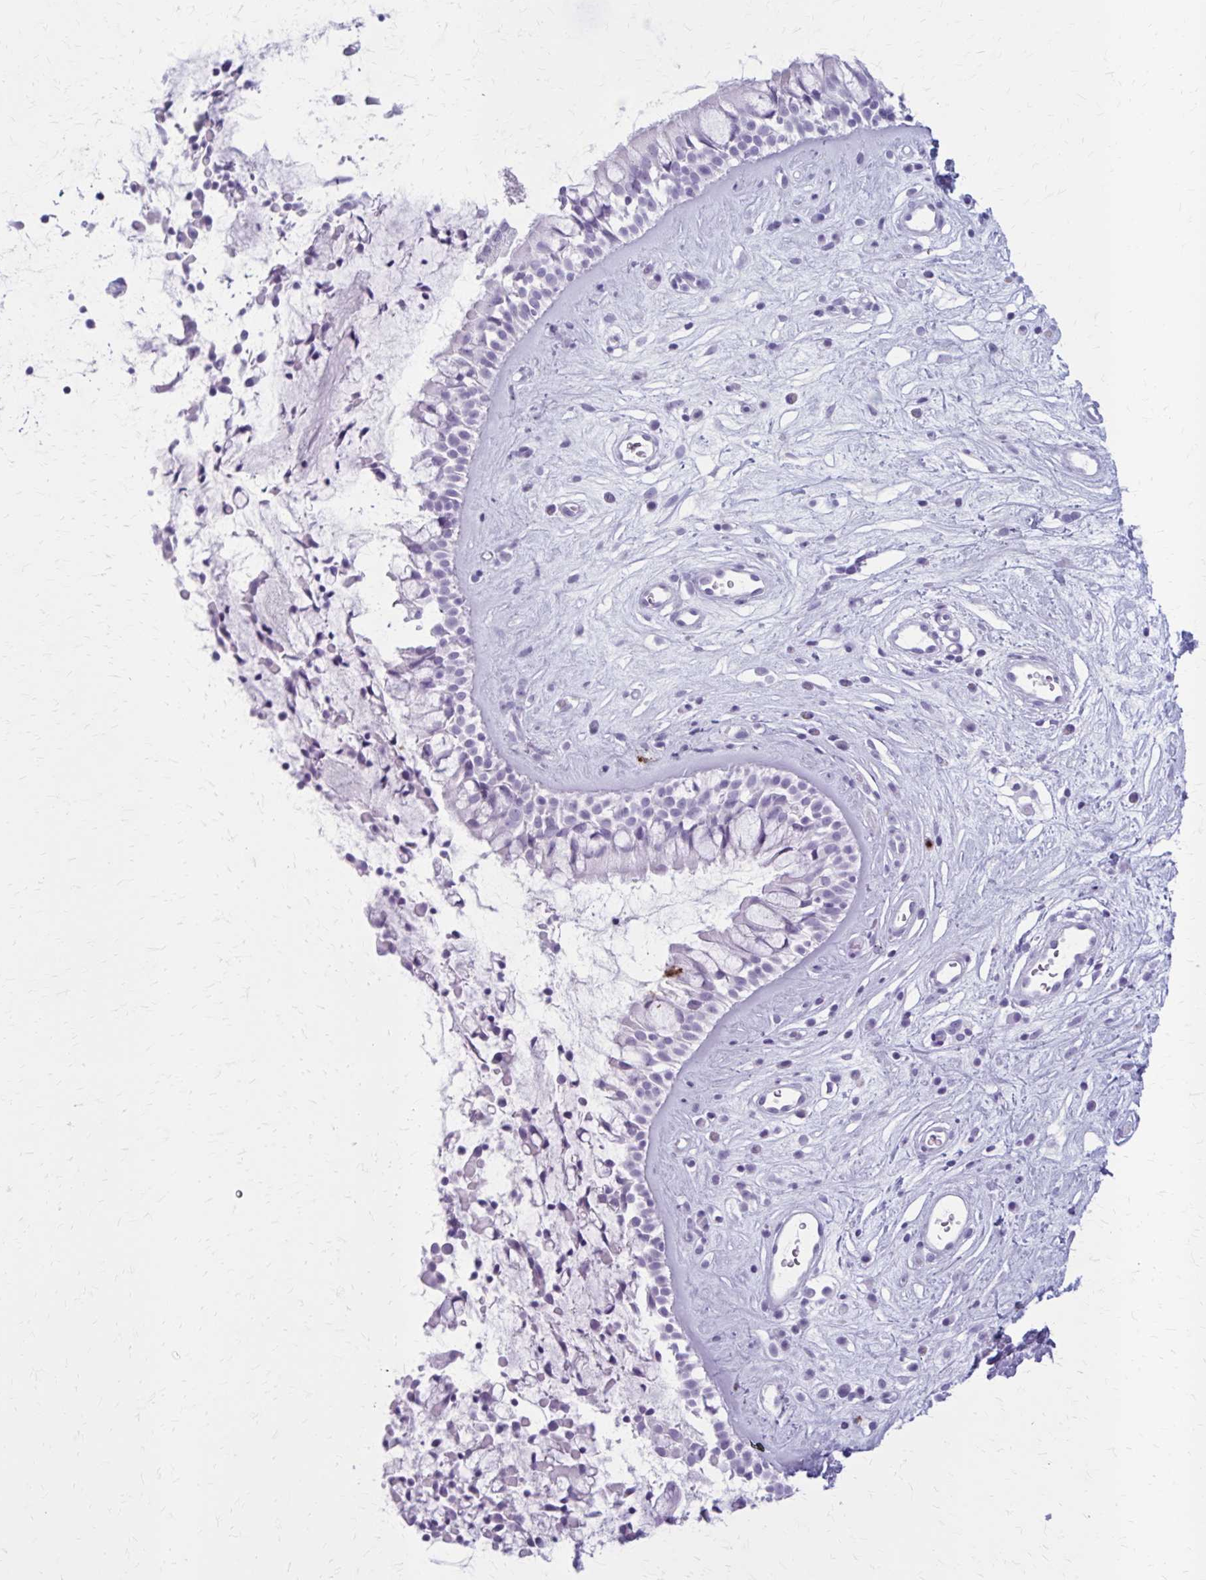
{"staining": {"intensity": "negative", "quantity": "none", "location": "none"}, "tissue": "nasopharynx", "cell_type": "Respiratory epithelial cells", "image_type": "normal", "snomed": [{"axis": "morphology", "description": "Normal tissue, NOS"}, {"axis": "topography", "description": "Nasopharynx"}], "caption": "This image is of normal nasopharynx stained with immunohistochemistry to label a protein in brown with the nuclei are counter-stained blue. There is no expression in respiratory epithelial cells.", "gene": "ZDHHC7", "patient": {"sex": "male", "age": 32}}